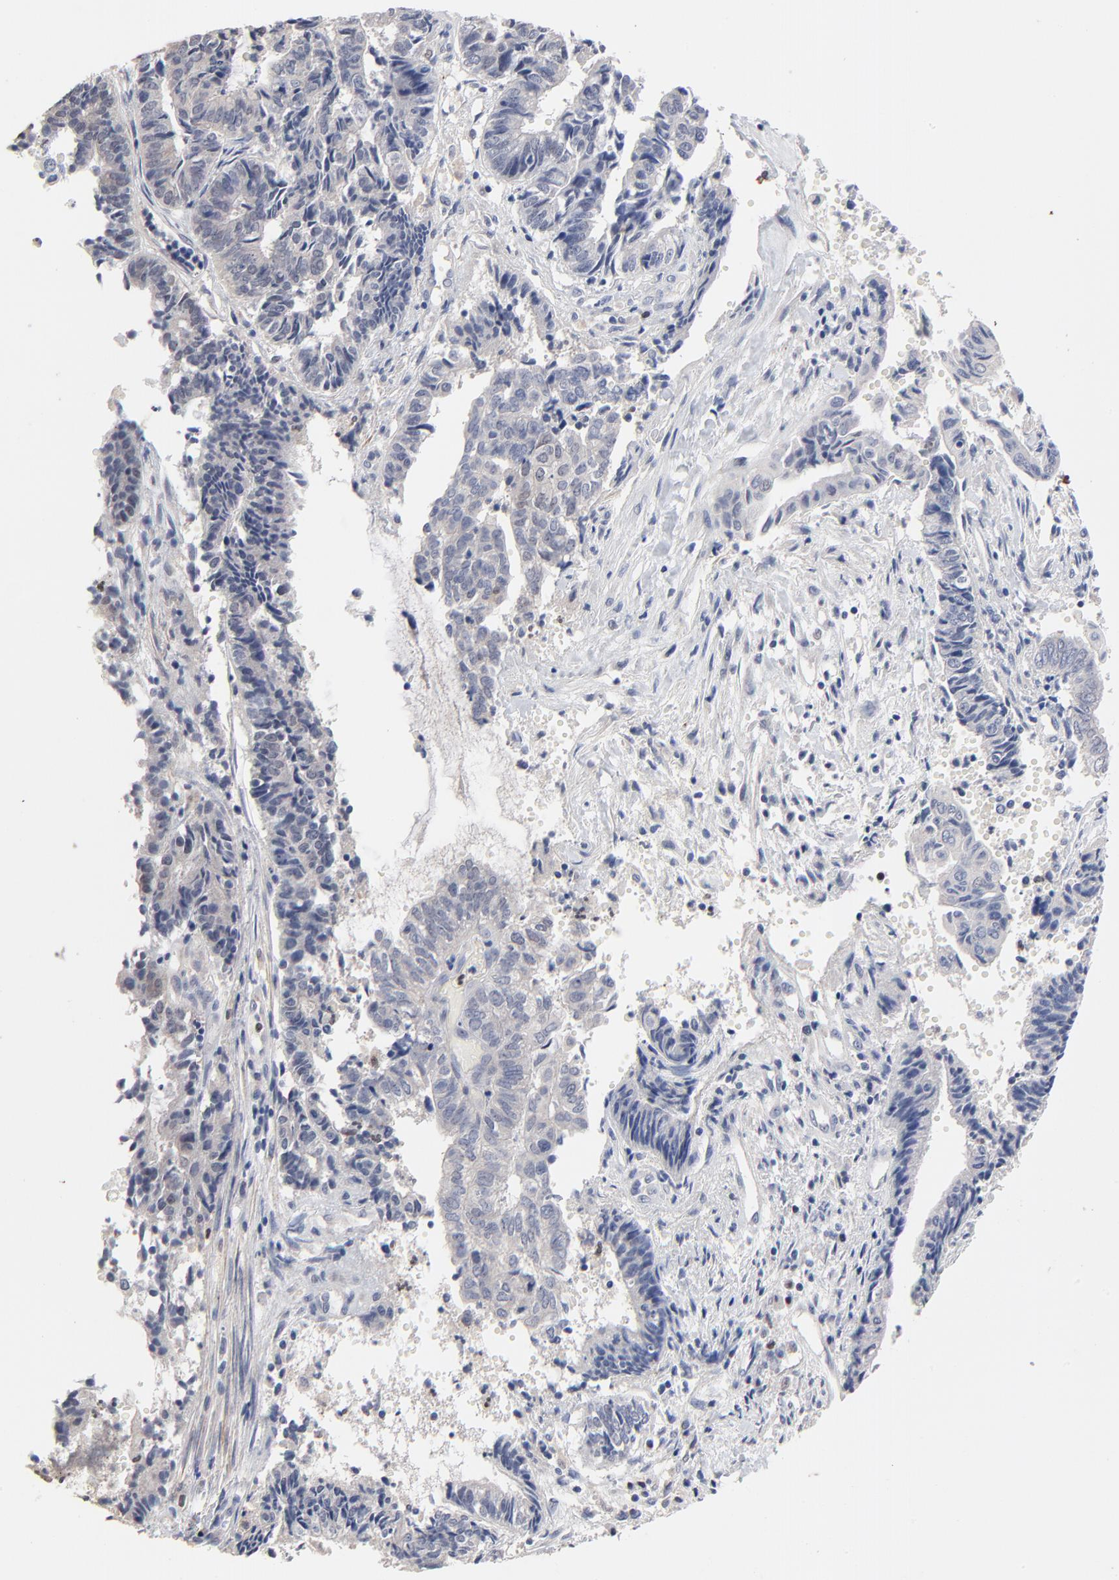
{"staining": {"intensity": "negative", "quantity": "none", "location": "none"}, "tissue": "endometrial cancer", "cell_type": "Tumor cells", "image_type": "cancer", "snomed": [{"axis": "morphology", "description": "Adenocarcinoma, NOS"}, {"axis": "topography", "description": "Uterus"}, {"axis": "topography", "description": "Endometrium"}], "caption": "Tumor cells show no significant protein positivity in endometrial adenocarcinoma.", "gene": "AADAC", "patient": {"sex": "female", "age": 70}}